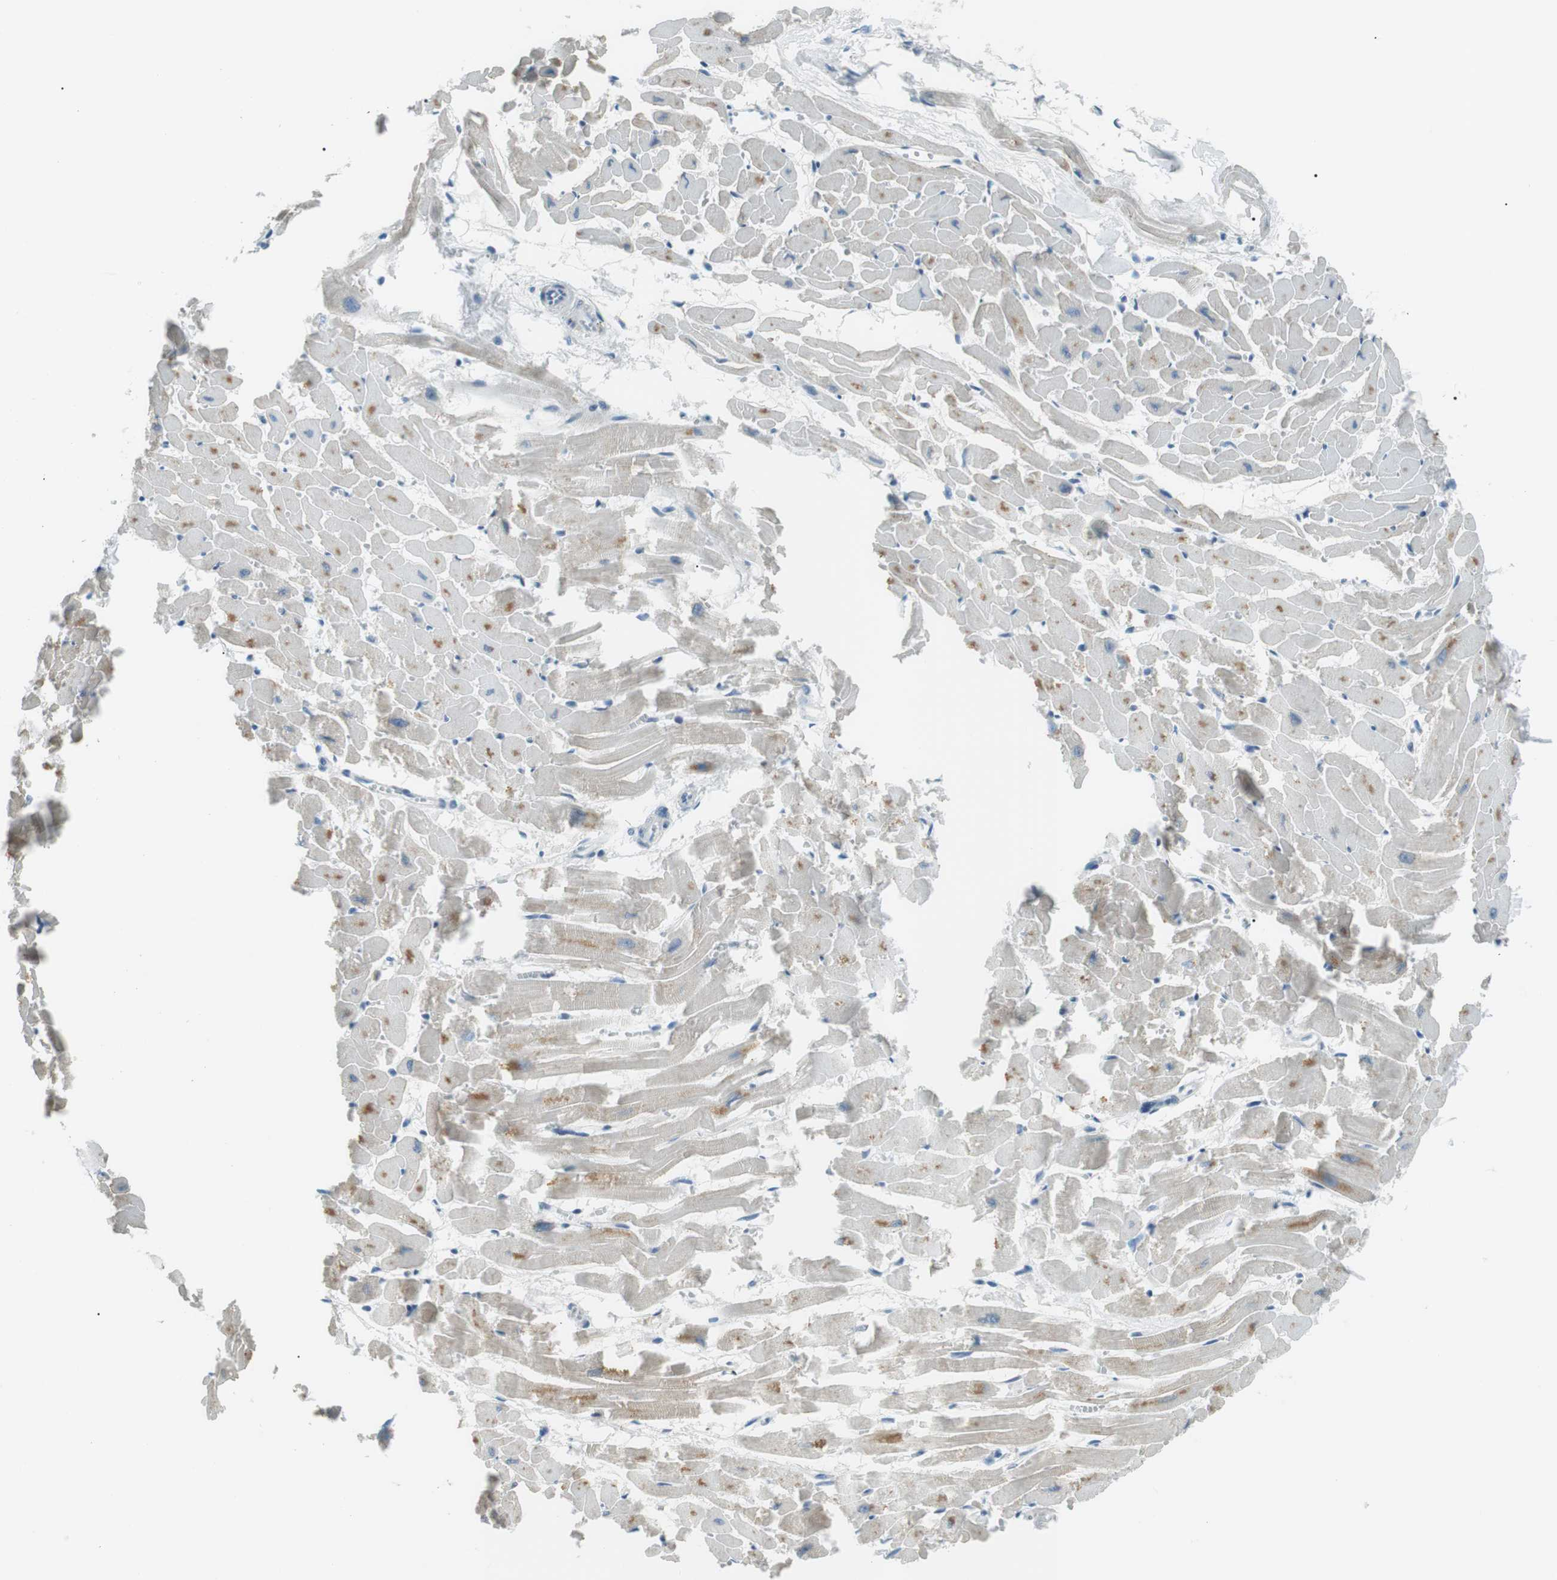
{"staining": {"intensity": "weak", "quantity": "25%-75%", "location": "cytoplasmic/membranous"}, "tissue": "heart muscle", "cell_type": "Cardiomyocytes", "image_type": "normal", "snomed": [{"axis": "morphology", "description": "Normal tissue, NOS"}, {"axis": "topography", "description": "Heart"}], "caption": "Immunohistochemistry (IHC) of normal heart muscle shows low levels of weak cytoplasmic/membranous expression in approximately 25%-75% of cardiomyocytes. Nuclei are stained in blue.", "gene": "ENSG00000289724", "patient": {"sex": "female", "age": 19}}